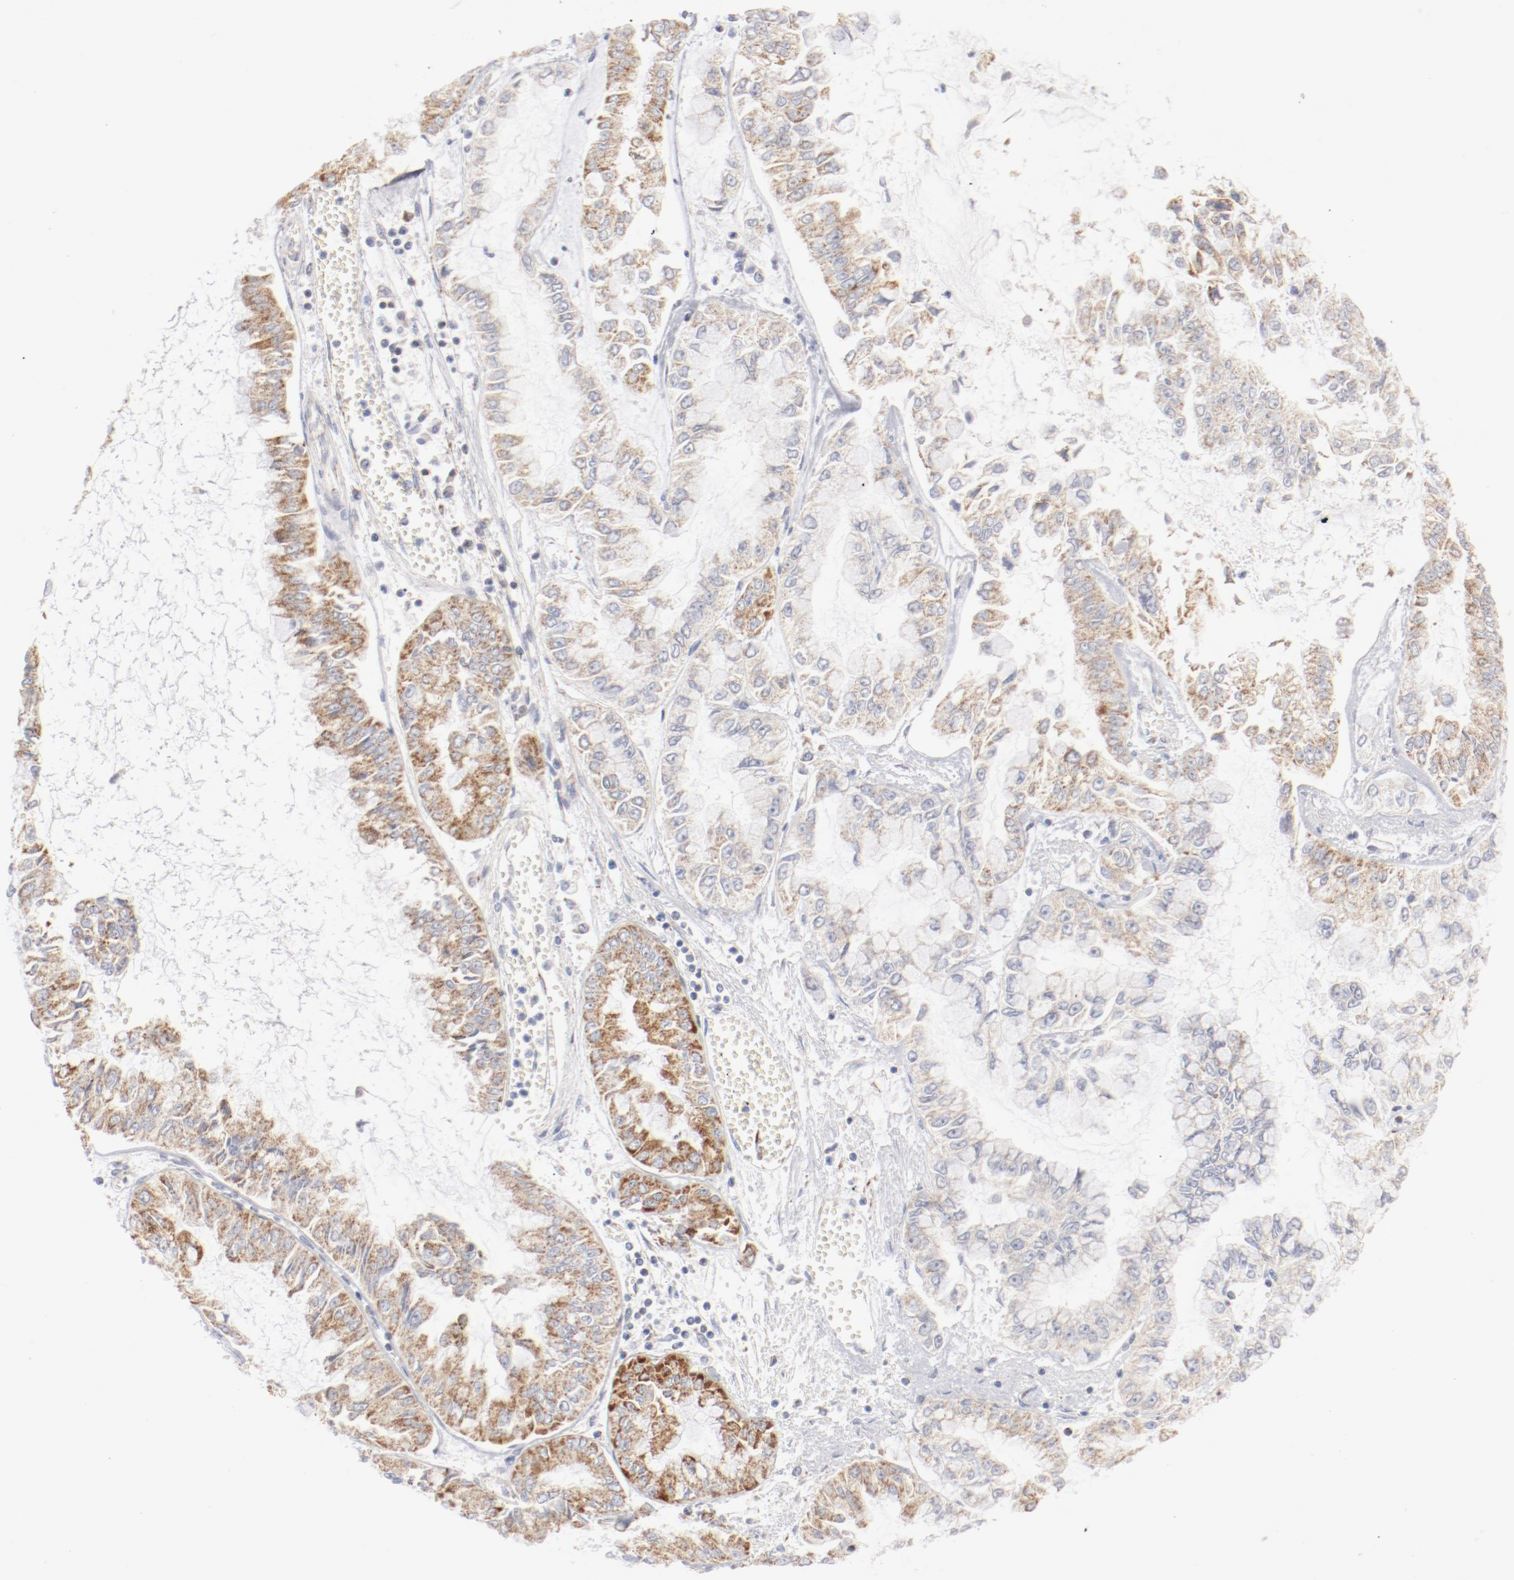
{"staining": {"intensity": "moderate", "quantity": ">75%", "location": "cytoplasmic/membranous"}, "tissue": "liver cancer", "cell_type": "Tumor cells", "image_type": "cancer", "snomed": [{"axis": "morphology", "description": "Cholangiocarcinoma"}, {"axis": "topography", "description": "Liver"}], "caption": "Liver cholangiocarcinoma stained for a protein (brown) demonstrates moderate cytoplasmic/membranous positive staining in about >75% of tumor cells.", "gene": "MRPL58", "patient": {"sex": "female", "age": 79}}